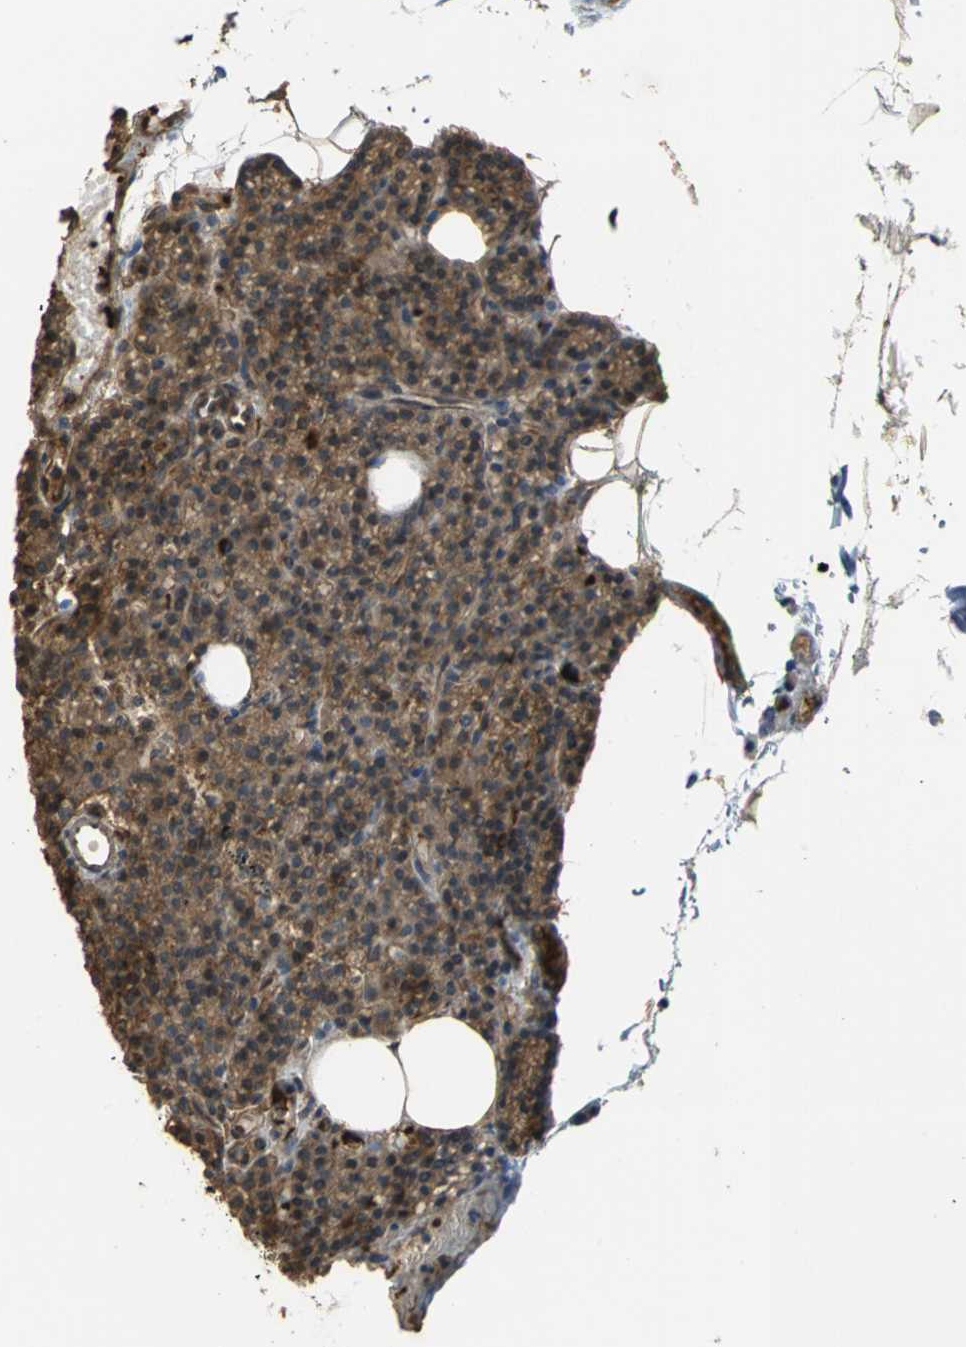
{"staining": {"intensity": "moderate", "quantity": ">75%", "location": "cytoplasmic/membranous"}, "tissue": "parathyroid gland", "cell_type": "Glandular cells", "image_type": "normal", "snomed": [{"axis": "morphology", "description": "Normal tissue, NOS"}, {"axis": "topography", "description": "Parathyroid gland"}], "caption": "Protein staining of normal parathyroid gland demonstrates moderate cytoplasmic/membranous positivity in about >75% of glandular cells.", "gene": "TLN1", "patient": {"sex": "female", "age": 60}}